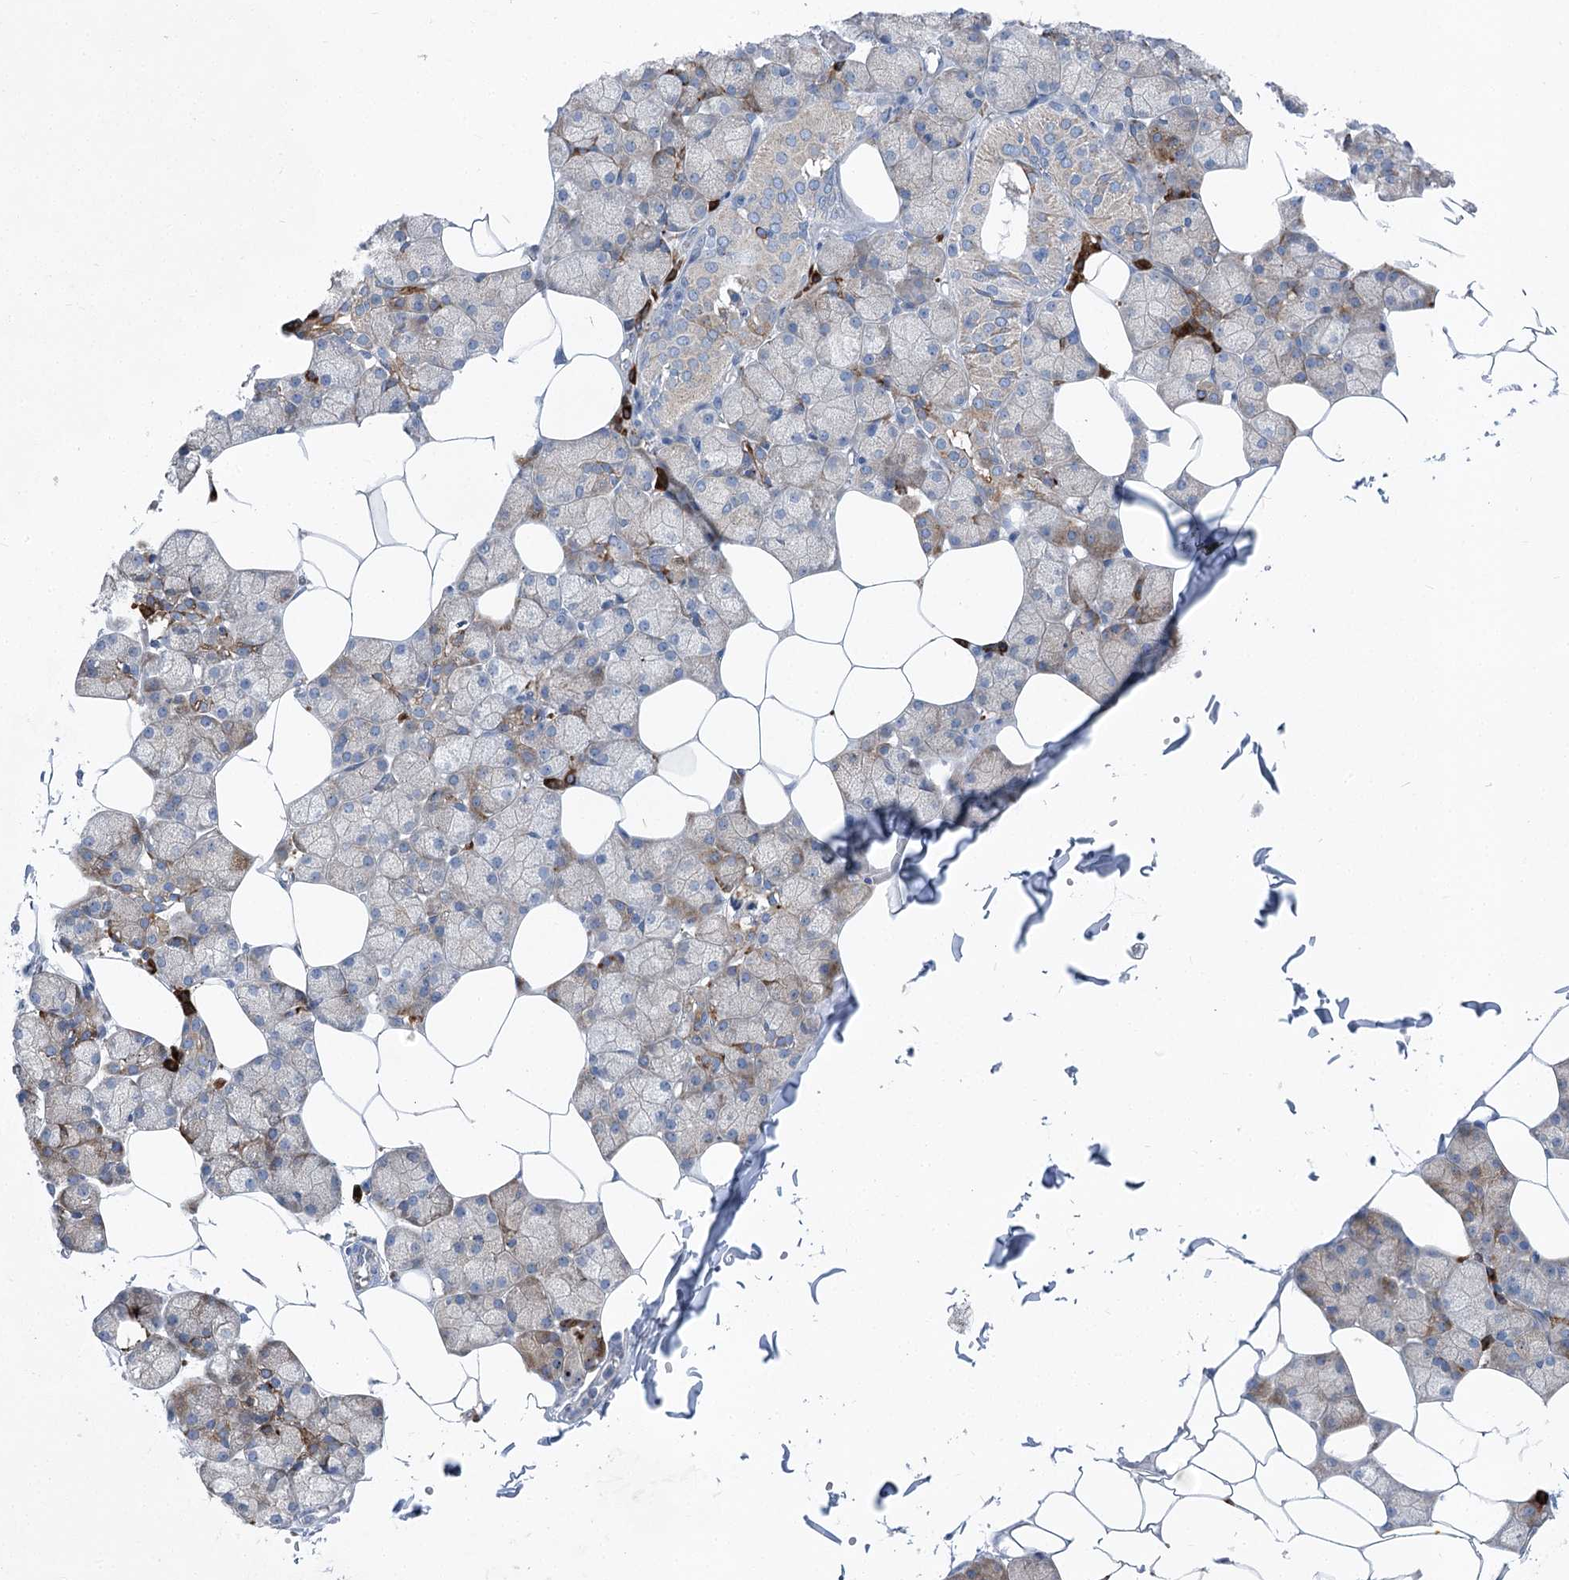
{"staining": {"intensity": "moderate", "quantity": "25%-75%", "location": "cytoplasmic/membranous"}, "tissue": "salivary gland", "cell_type": "Glandular cells", "image_type": "normal", "snomed": [{"axis": "morphology", "description": "Normal tissue, NOS"}, {"axis": "topography", "description": "Salivary gland"}], "caption": "The histopathology image demonstrates a brown stain indicating the presence of a protein in the cytoplasmic/membranous of glandular cells in salivary gland. (DAB (3,3'-diaminobenzidine) = brown stain, brightfield microscopy at high magnification).", "gene": "POGLUT1", "patient": {"sex": "male", "age": 62}}